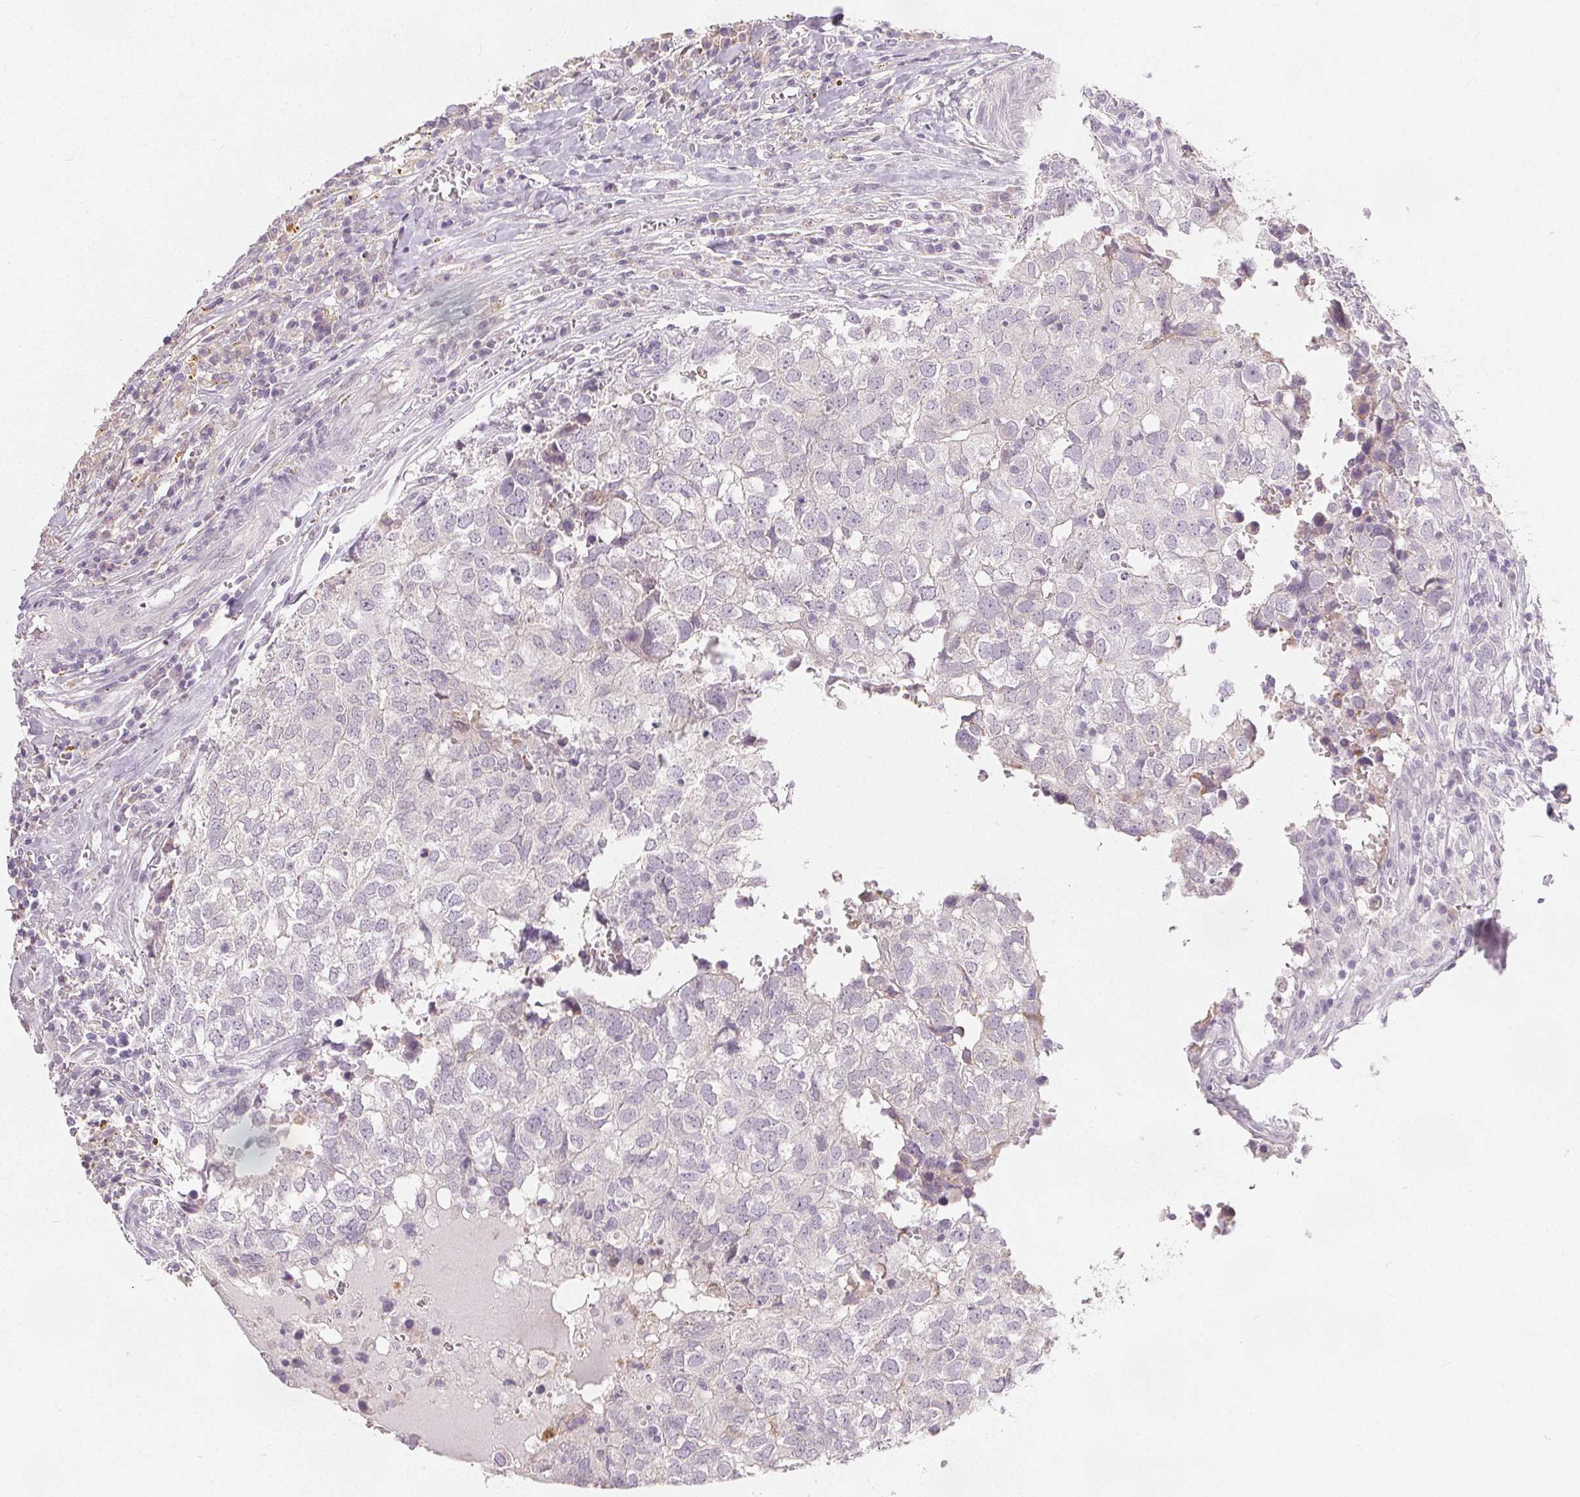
{"staining": {"intensity": "negative", "quantity": "none", "location": "none"}, "tissue": "breast cancer", "cell_type": "Tumor cells", "image_type": "cancer", "snomed": [{"axis": "morphology", "description": "Duct carcinoma"}, {"axis": "topography", "description": "Breast"}], "caption": "High power microscopy micrograph of an immunohistochemistry (IHC) image of breast cancer, revealing no significant positivity in tumor cells. Nuclei are stained in blue.", "gene": "CA12", "patient": {"sex": "female", "age": 30}}